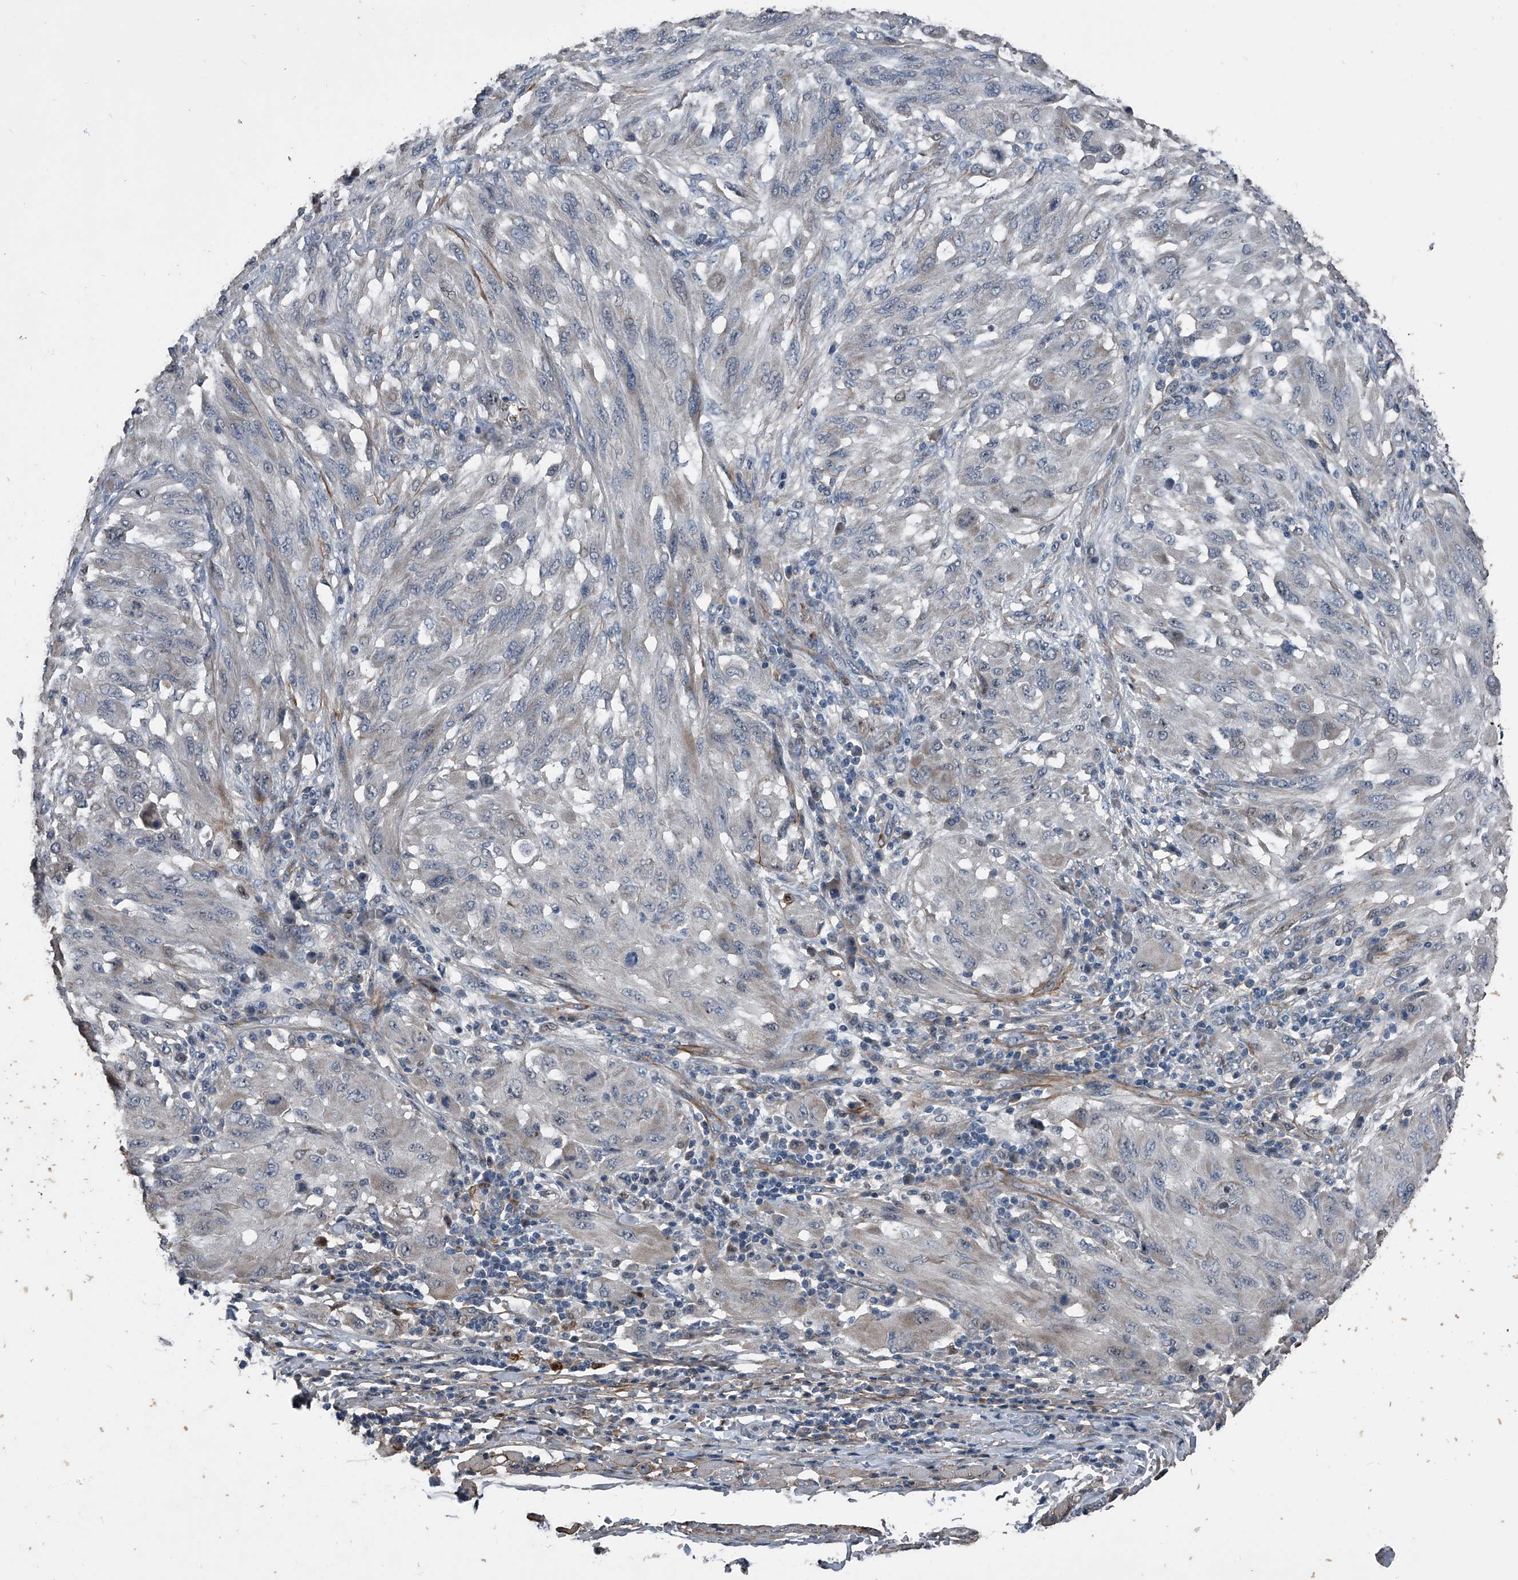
{"staining": {"intensity": "negative", "quantity": "none", "location": "none"}, "tissue": "melanoma", "cell_type": "Tumor cells", "image_type": "cancer", "snomed": [{"axis": "morphology", "description": "Malignant melanoma, NOS"}, {"axis": "topography", "description": "Skin"}], "caption": "Protein analysis of melanoma displays no significant positivity in tumor cells.", "gene": "PHACTR1", "patient": {"sex": "female", "age": 91}}